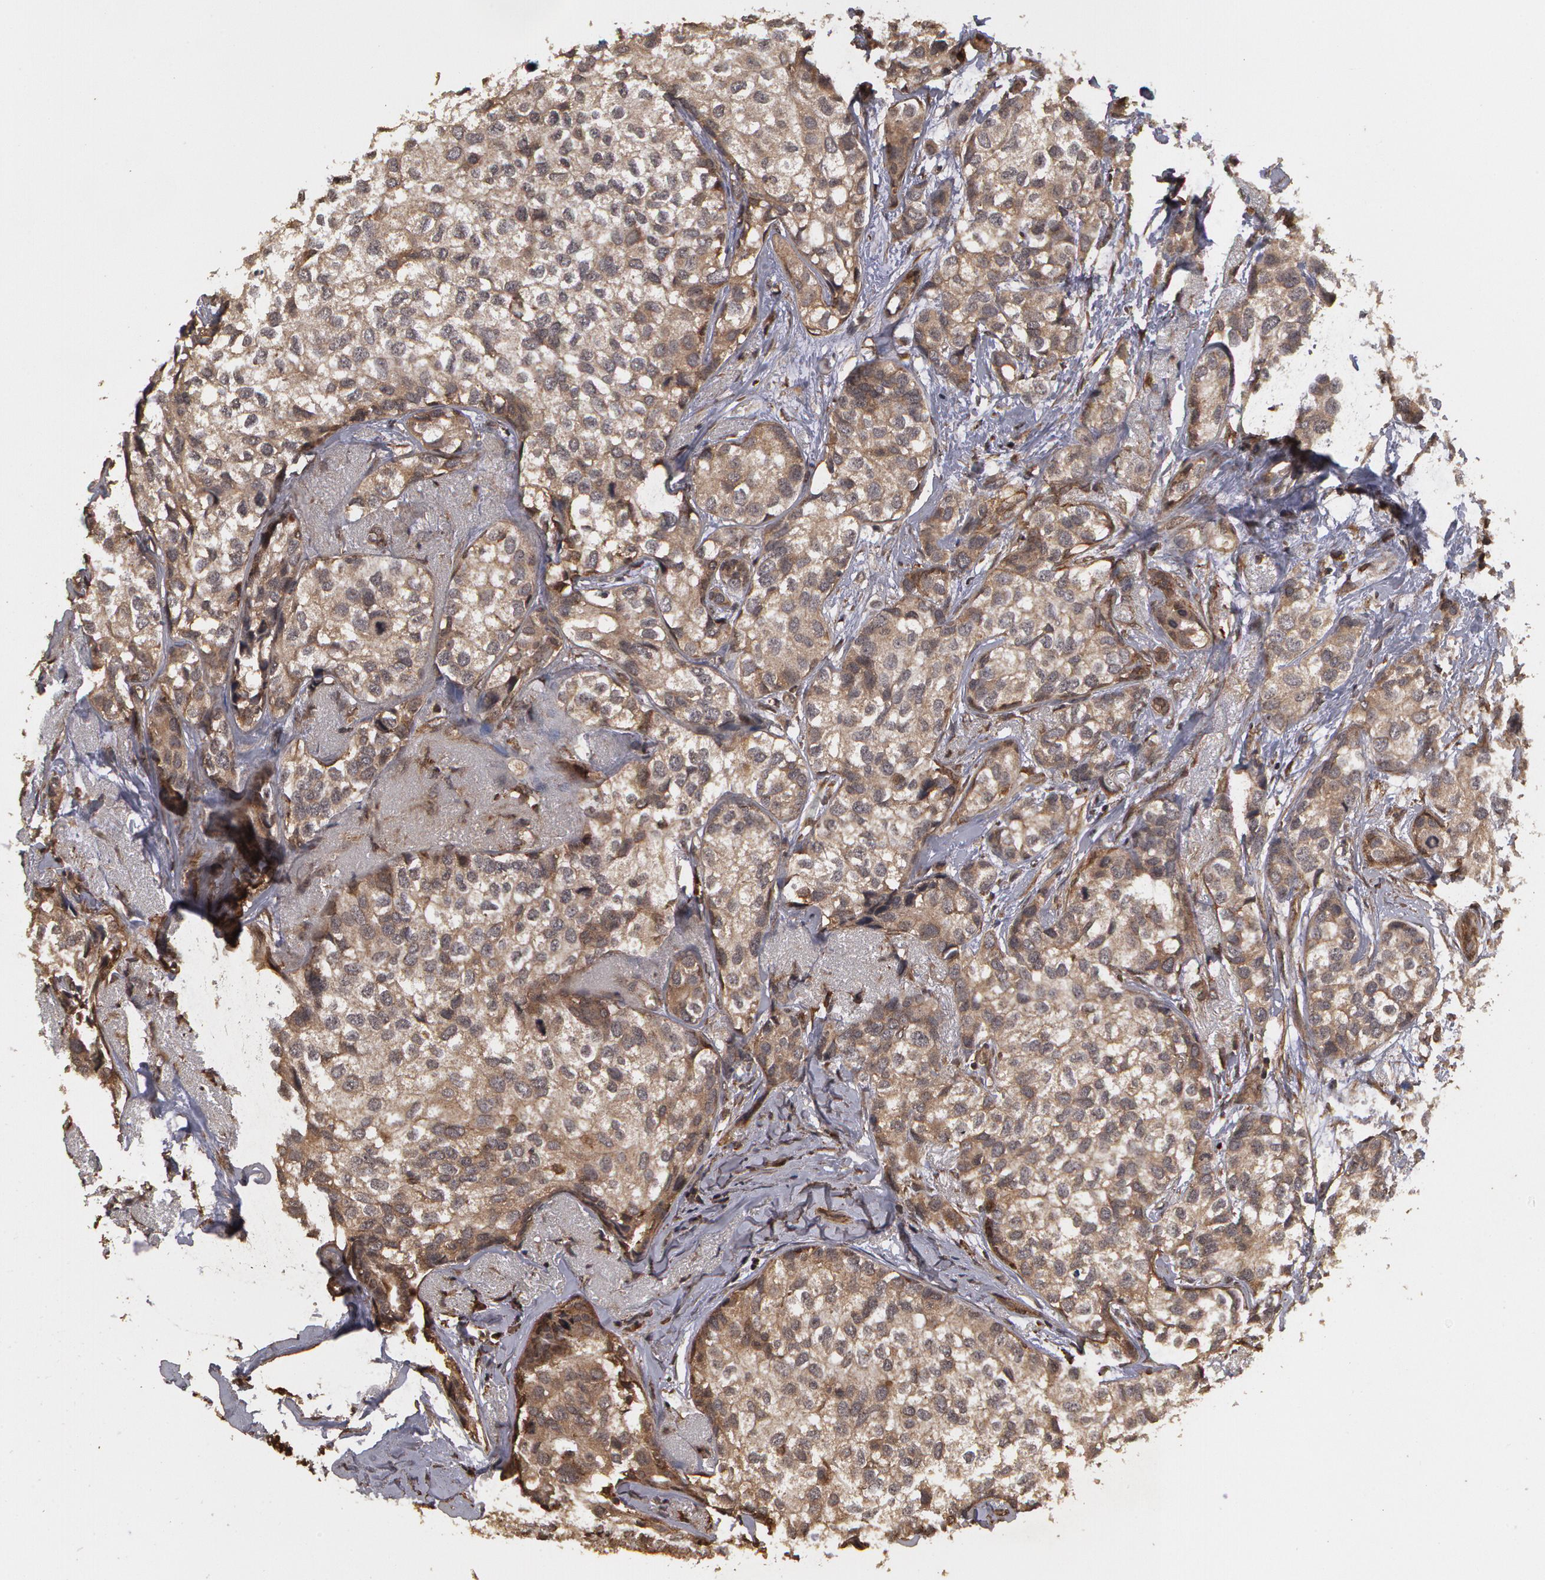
{"staining": {"intensity": "weak", "quantity": "25%-75%", "location": "cytoplasmic/membranous"}, "tissue": "breast cancer", "cell_type": "Tumor cells", "image_type": "cancer", "snomed": [{"axis": "morphology", "description": "Duct carcinoma"}, {"axis": "topography", "description": "Breast"}], "caption": "Immunohistochemical staining of breast cancer displays low levels of weak cytoplasmic/membranous expression in approximately 25%-75% of tumor cells.", "gene": "CALR", "patient": {"sex": "female", "age": 68}}